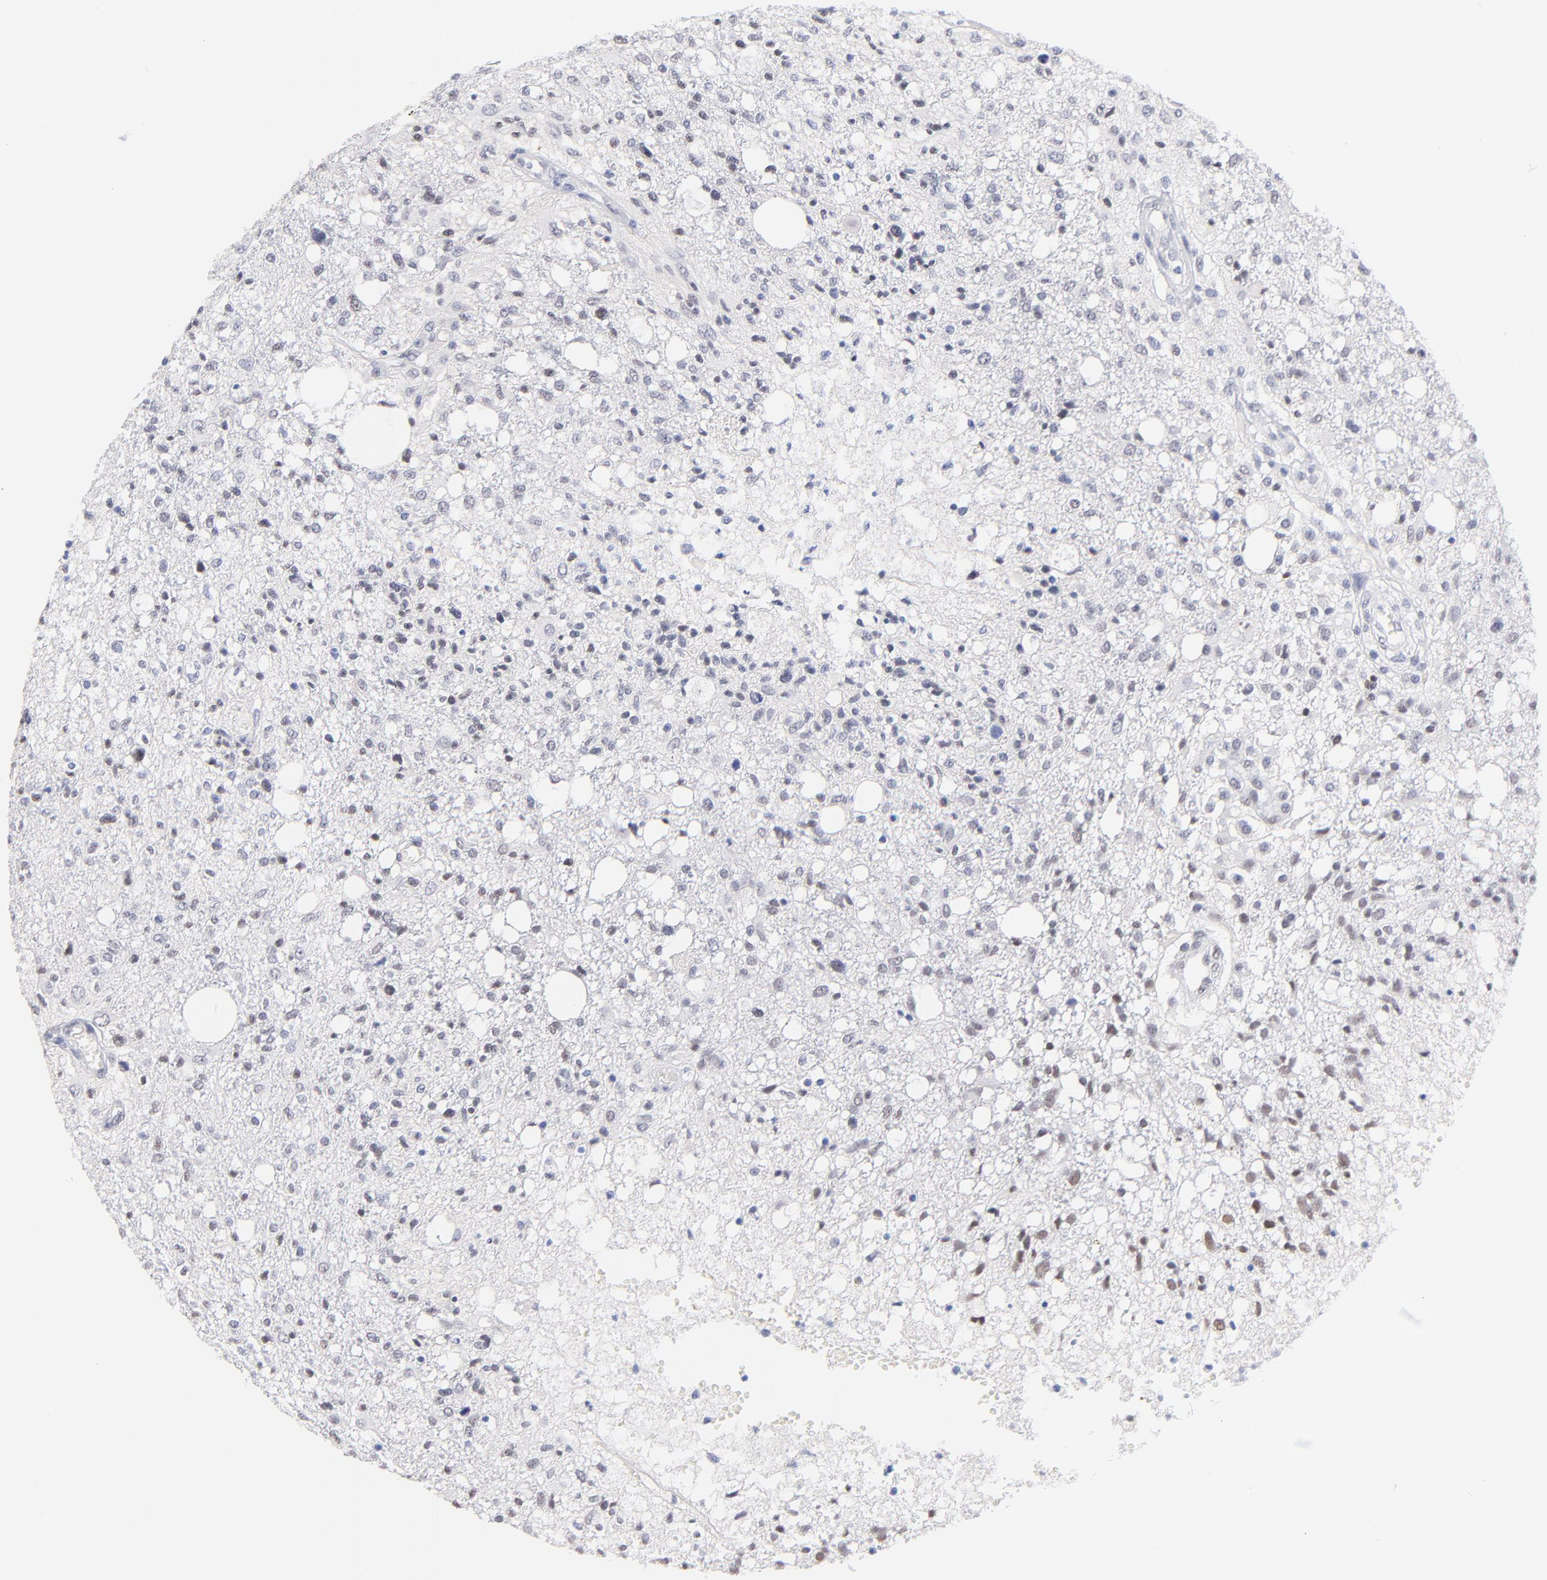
{"staining": {"intensity": "negative", "quantity": "none", "location": "none"}, "tissue": "glioma", "cell_type": "Tumor cells", "image_type": "cancer", "snomed": [{"axis": "morphology", "description": "Glioma, malignant, High grade"}, {"axis": "topography", "description": "Cerebral cortex"}], "caption": "The photomicrograph exhibits no staining of tumor cells in malignant glioma (high-grade).", "gene": "ZNF74", "patient": {"sex": "male", "age": 76}}